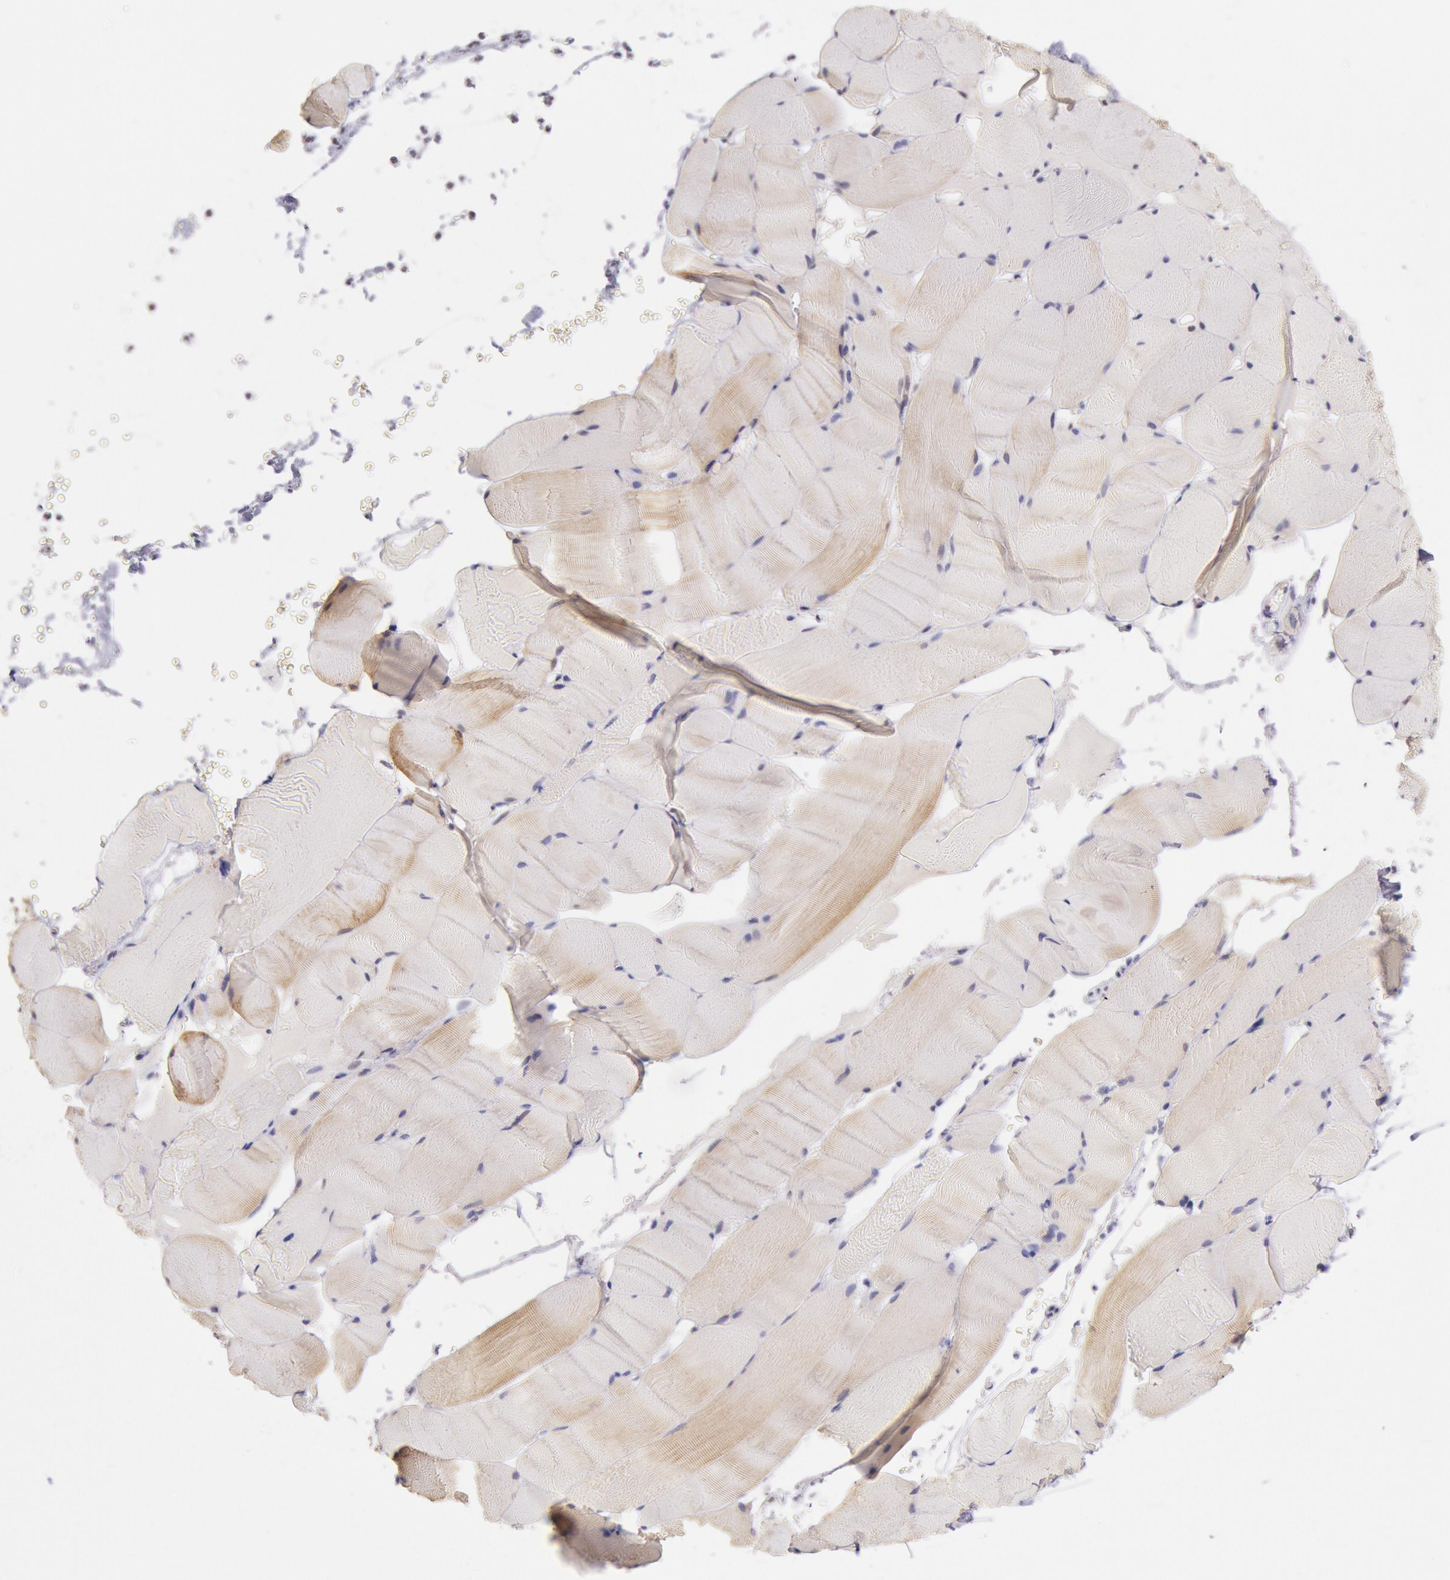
{"staining": {"intensity": "negative", "quantity": "none", "location": "none"}, "tissue": "skeletal muscle", "cell_type": "Myocytes", "image_type": "normal", "snomed": [{"axis": "morphology", "description": "Normal tissue, NOS"}, {"axis": "topography", "description": "Skeletal muscle"}], "caption": "Skeletal muscle stained for a protein using immunohistochemistry (IHC) exhibits no expression myocytes.", "gene": "TASL", "patient": {"sex": "male", "age": 62}}